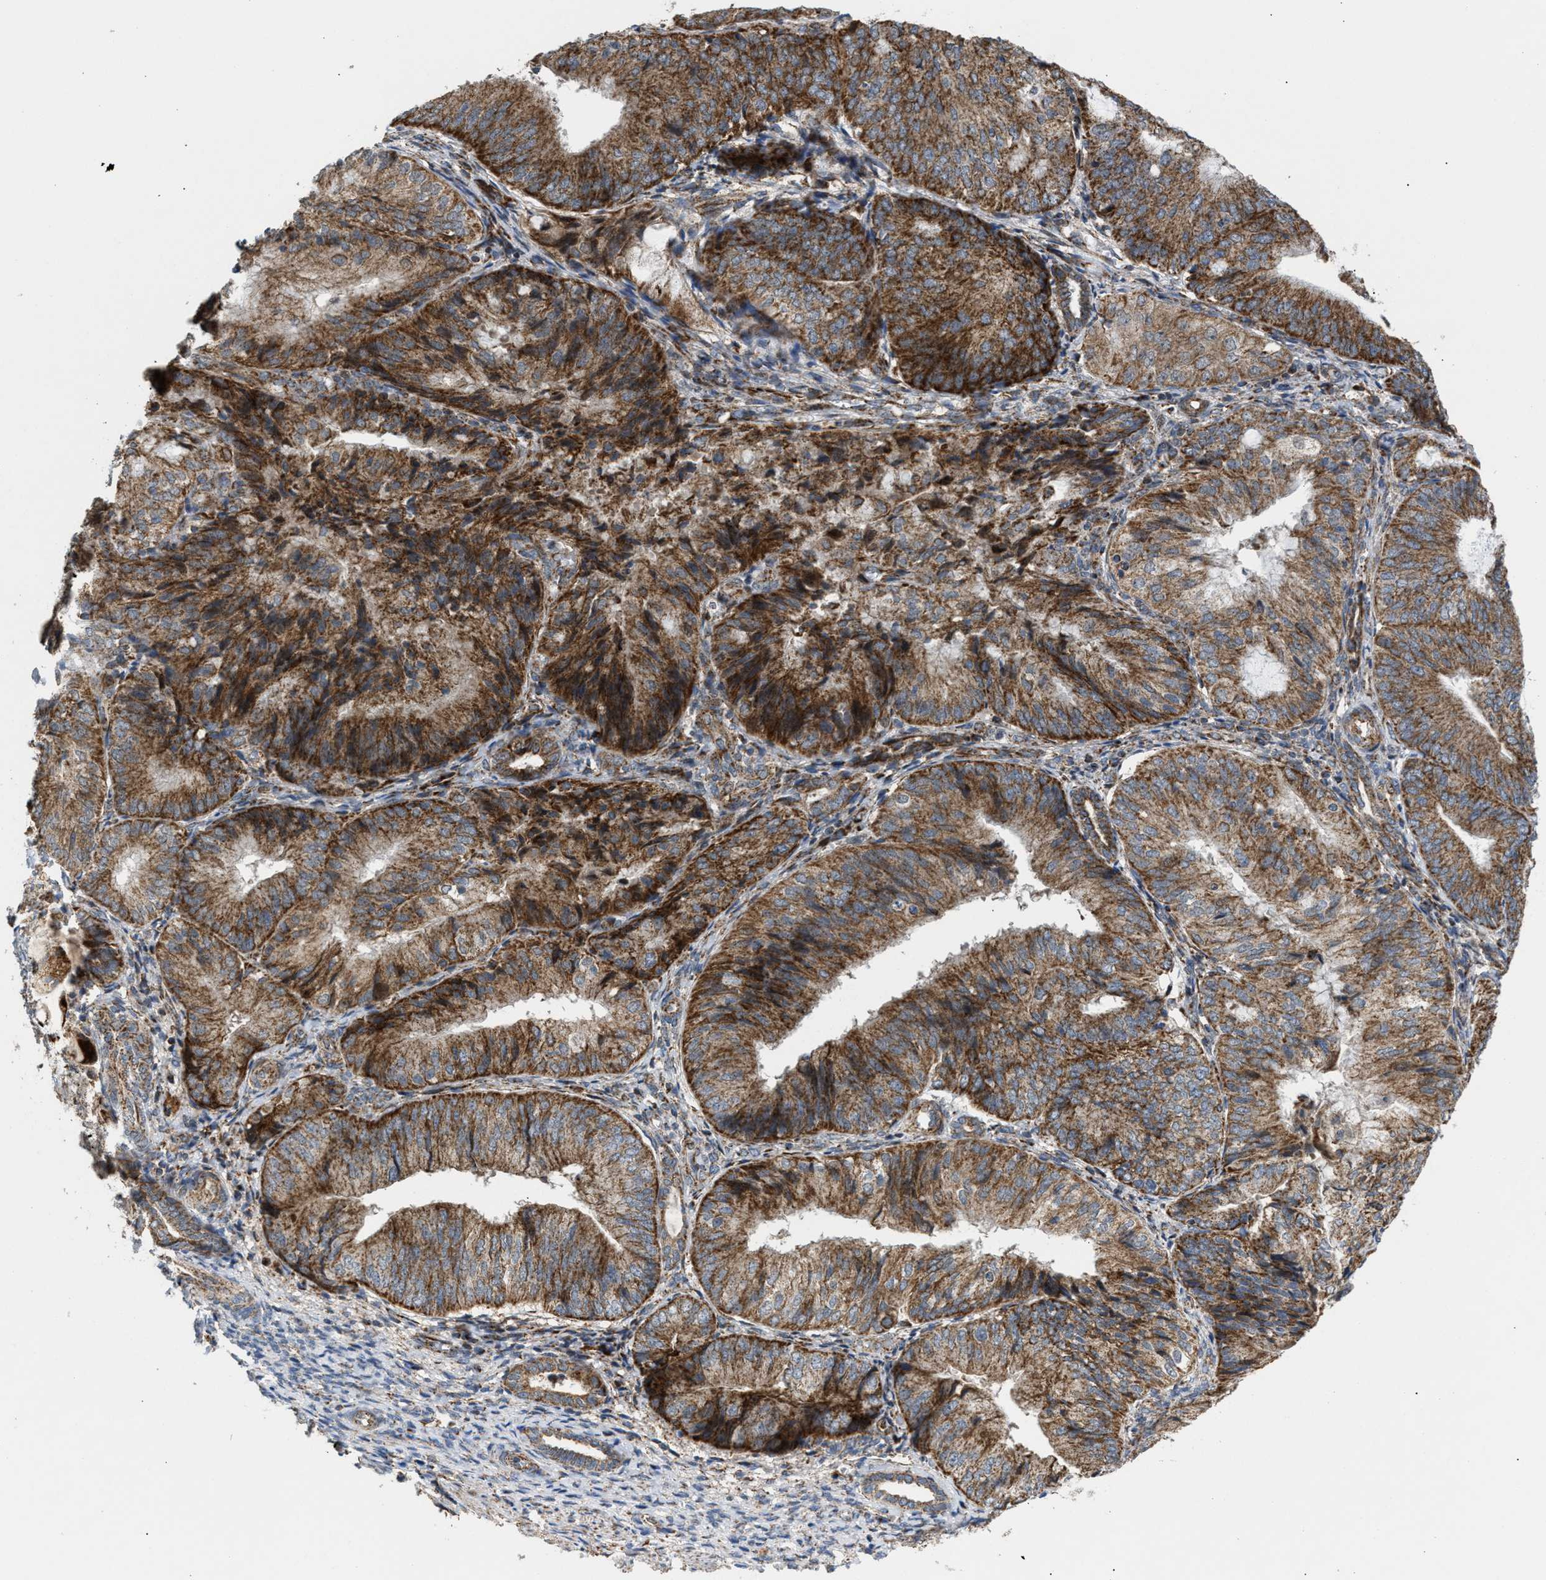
{"staining": {"intensity": "moderate", "quantity": ">75%", "location": "cytoplasmic/membranous"}, "tissue": "endometrial cancer", "cell_type": "Tumor cells", "image_type": "cancer", "snomed": [{"axis": "morphology", "description": "Adenocarcinoma, NOS"}, {"axis": "topography", "description": "Endometrium"}], "caption": "A micrograph showing moderate cytoplasmic/membranous staining in approximately >75% of tumor cells in endometrial adenocarcinoma, as visualized by brown immunohistochemical staining.", "gene": "TACO1", "patient": {"sex": "female", "age": 81}}